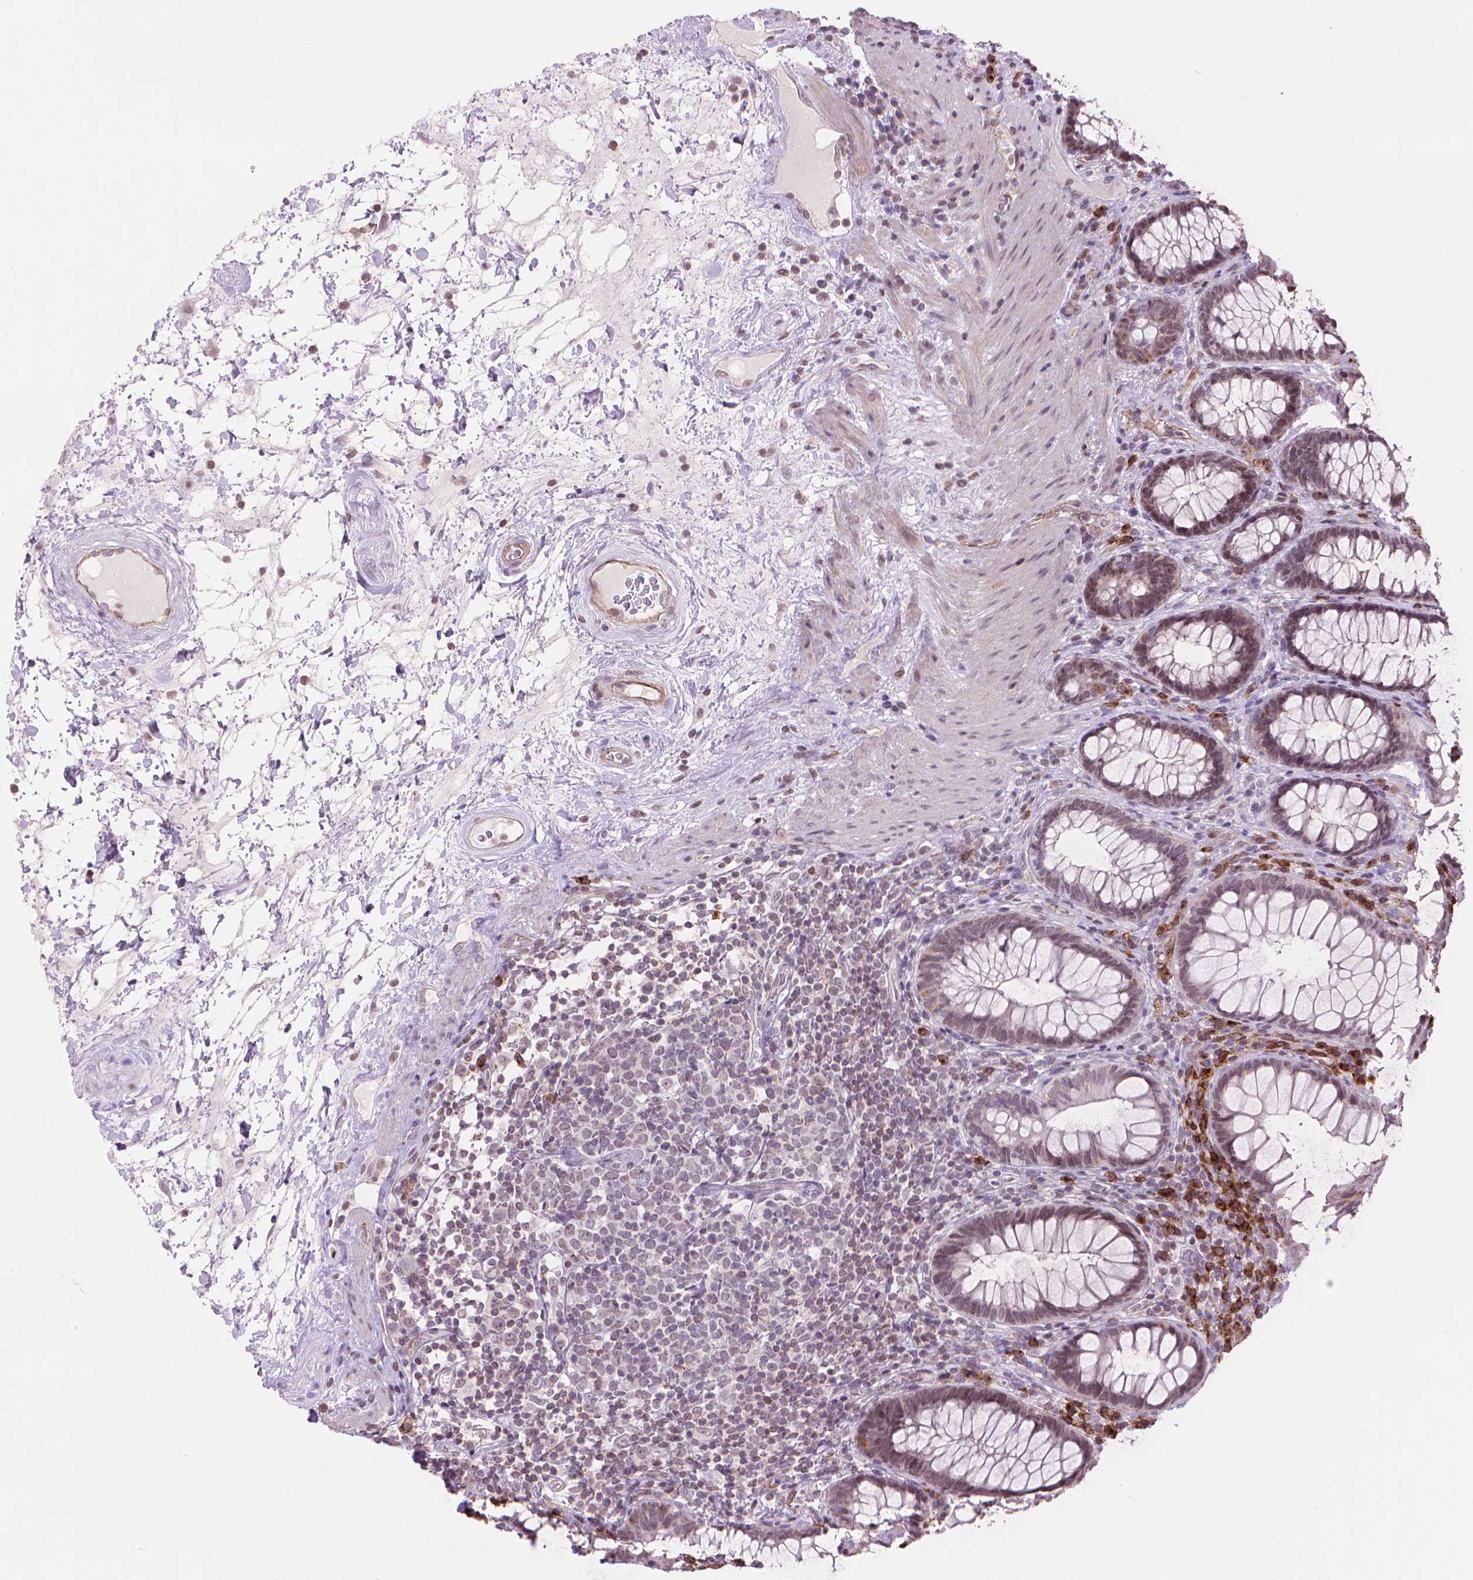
{"staining": {"intensity": "weak", "quantity": "<25%", "location": "nuclear"}, "tissue": "rectum", "cell_type": "Glandular cells", "image_type": "normal", "snomed": [{"axis": "morphology", "description": "Normal tissue, NOS"}, {"axis": "topography", "description": "Rectum"}], "caption": "Glandular cells are negative for brown protein staining in unremarkable rectum.", "gene": "TMEM184A", "patient": {"sex": "male", "age": 72}}